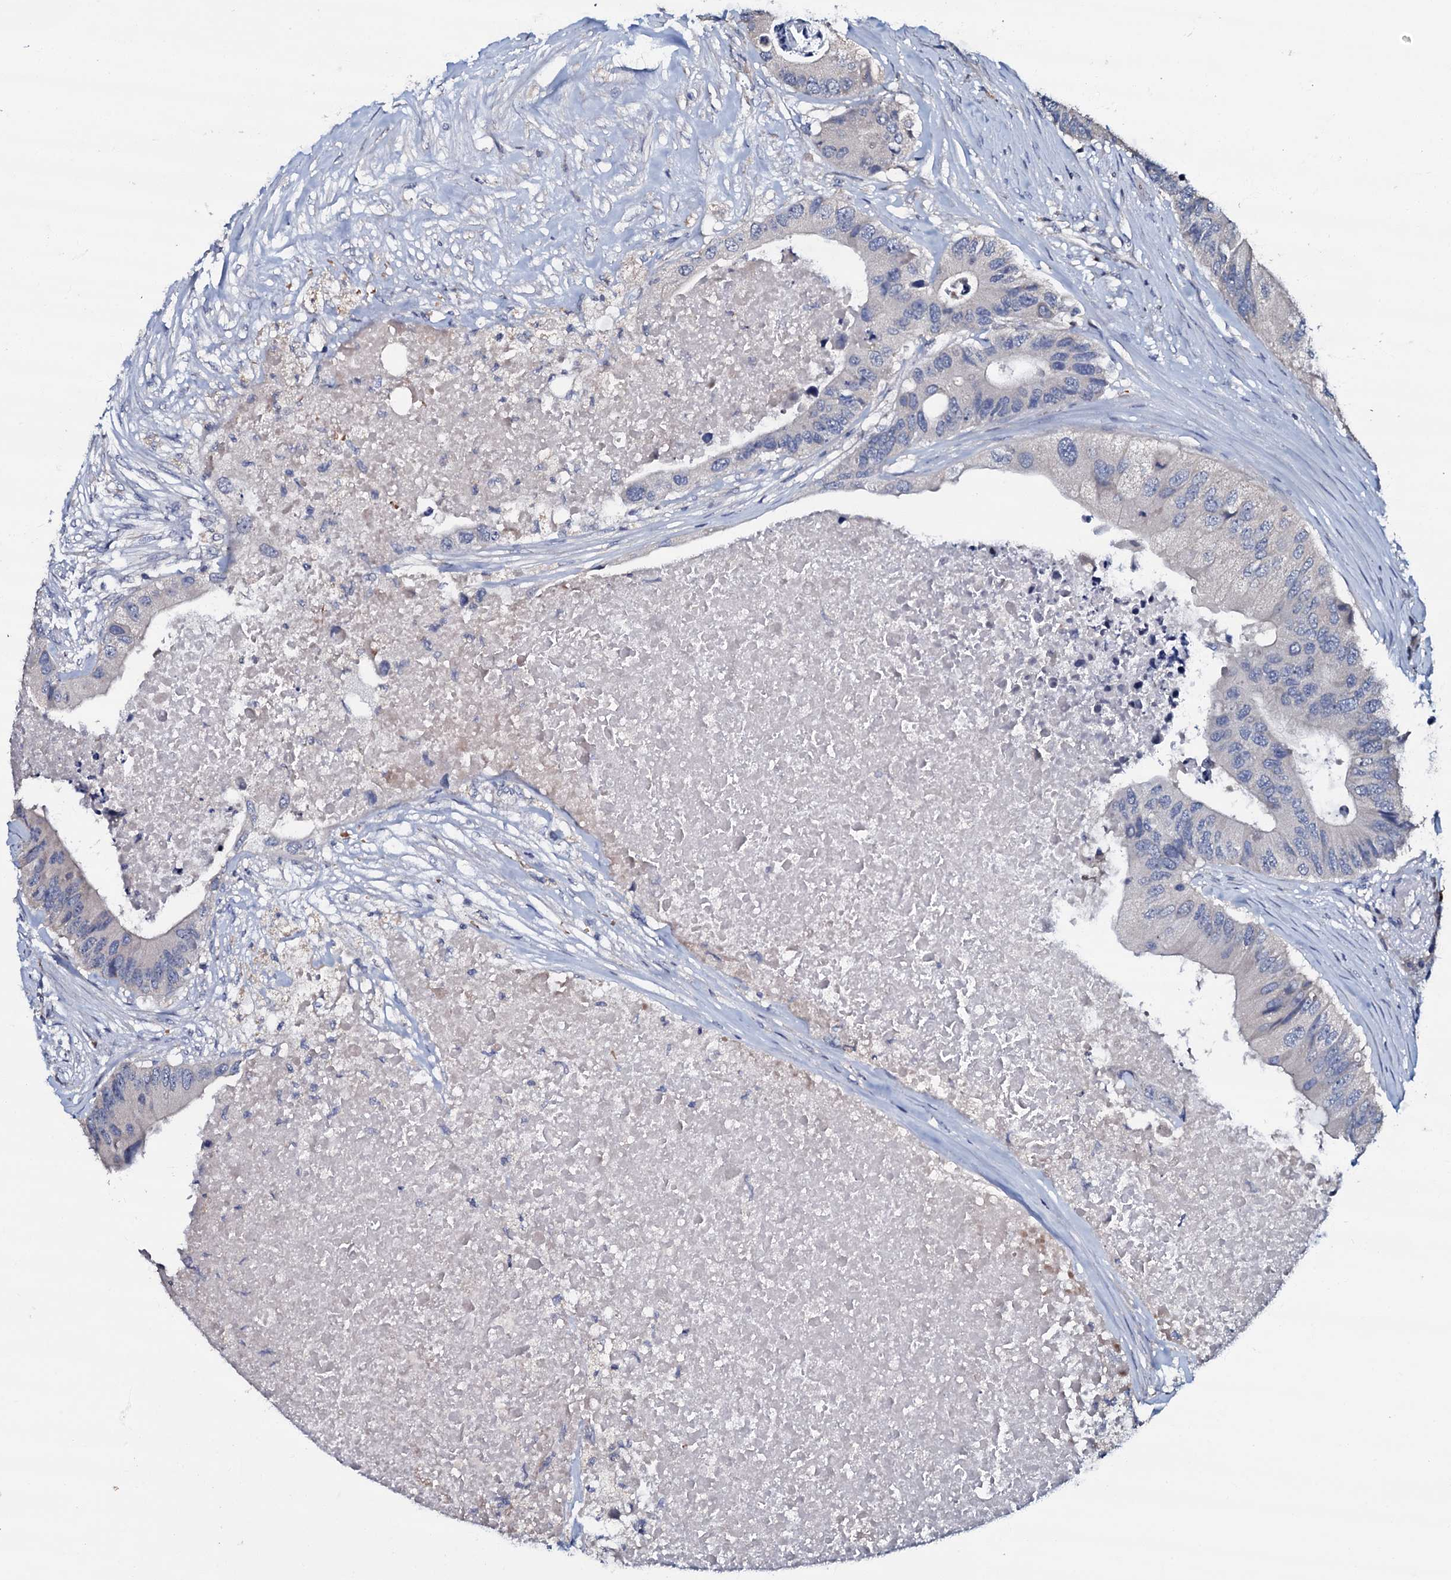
{"staining": {"intensity": "negative", "quantity": "none", "location": "none"}, "tissue": "colorectal cancer", "cell_type": "Tumor cells", "image_type": "cancer", "snomed": [{"axis": "morphology", "description": "Adenocarcinoma, NOS"}, {"axis": "topography", "description": "Colon"}], "caption": "Immunohistochemistry (IHC) histopathology image of neoplastic tissue: human colorectal cancer stained with DAB (3,3'-diaminobenzidine) exhibits no significant protein expression in tumor cells. The staining was performed using DAB (3,3'-diaminobenzidine) to visualize the protein expression in brown, while the nuclei were stained in blue with hematoxylin (Magnification: 20x).", "gene": "CPNE2", "patient": {"sex": "male", "age": 71}}